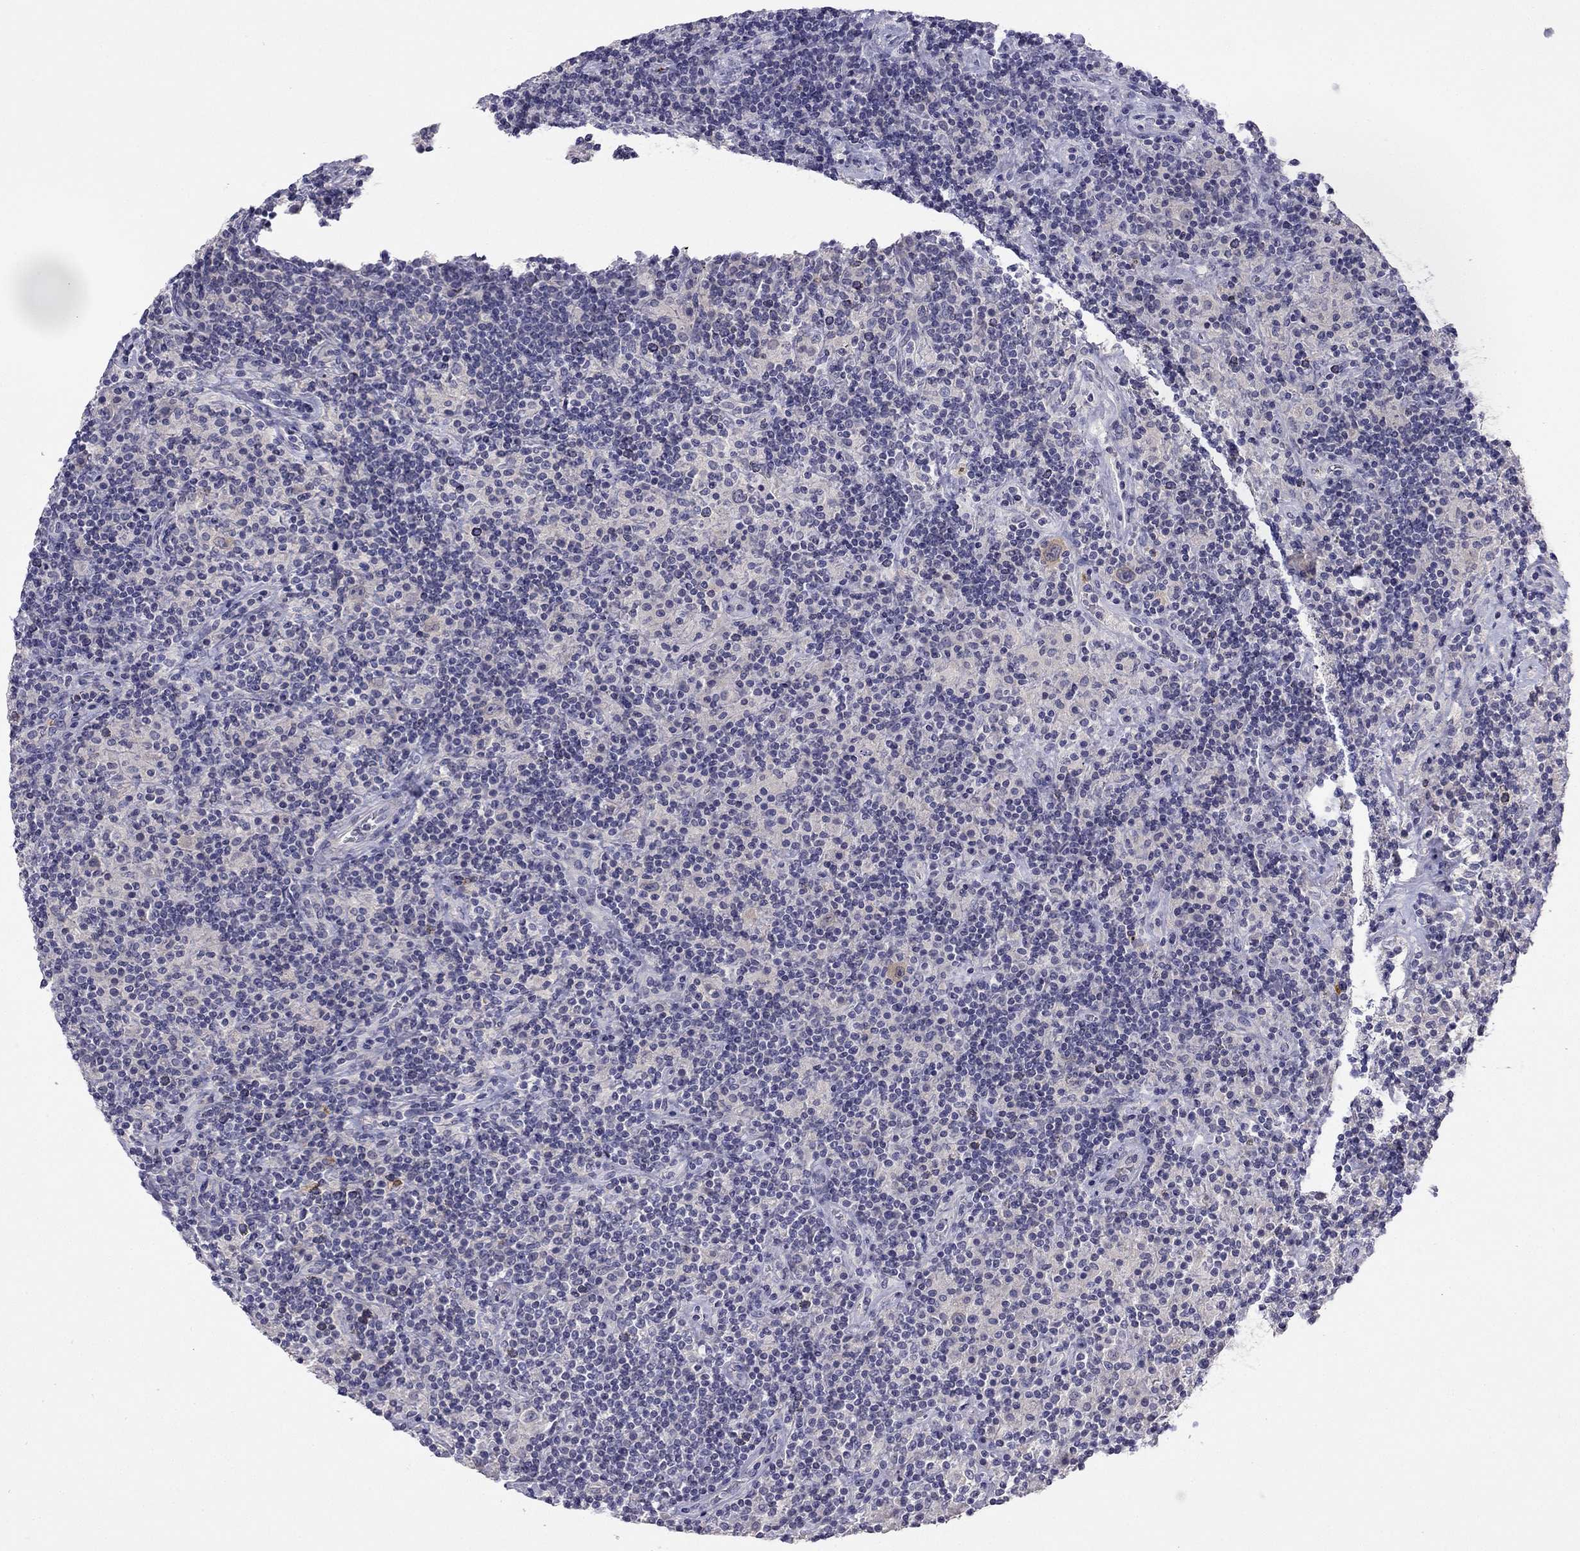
{"staining": {"intensity": "negative", "quantity": "none", "location": "none"}, "tissue": "lymphoma", "cell_type": "Tumor cells", "image_type": "cancer", "snomed": [{"axis": "morphology", "description": "Hodgkin's disease, NOS"}, {"axis": "topography", "description": "Lymph node"}], "caption": "Protein analysis of lymphoma demonstrates no significant staining in tumor cells.", "gene": "C16orf89", "patient": {"sex": "male", "age": 70}}